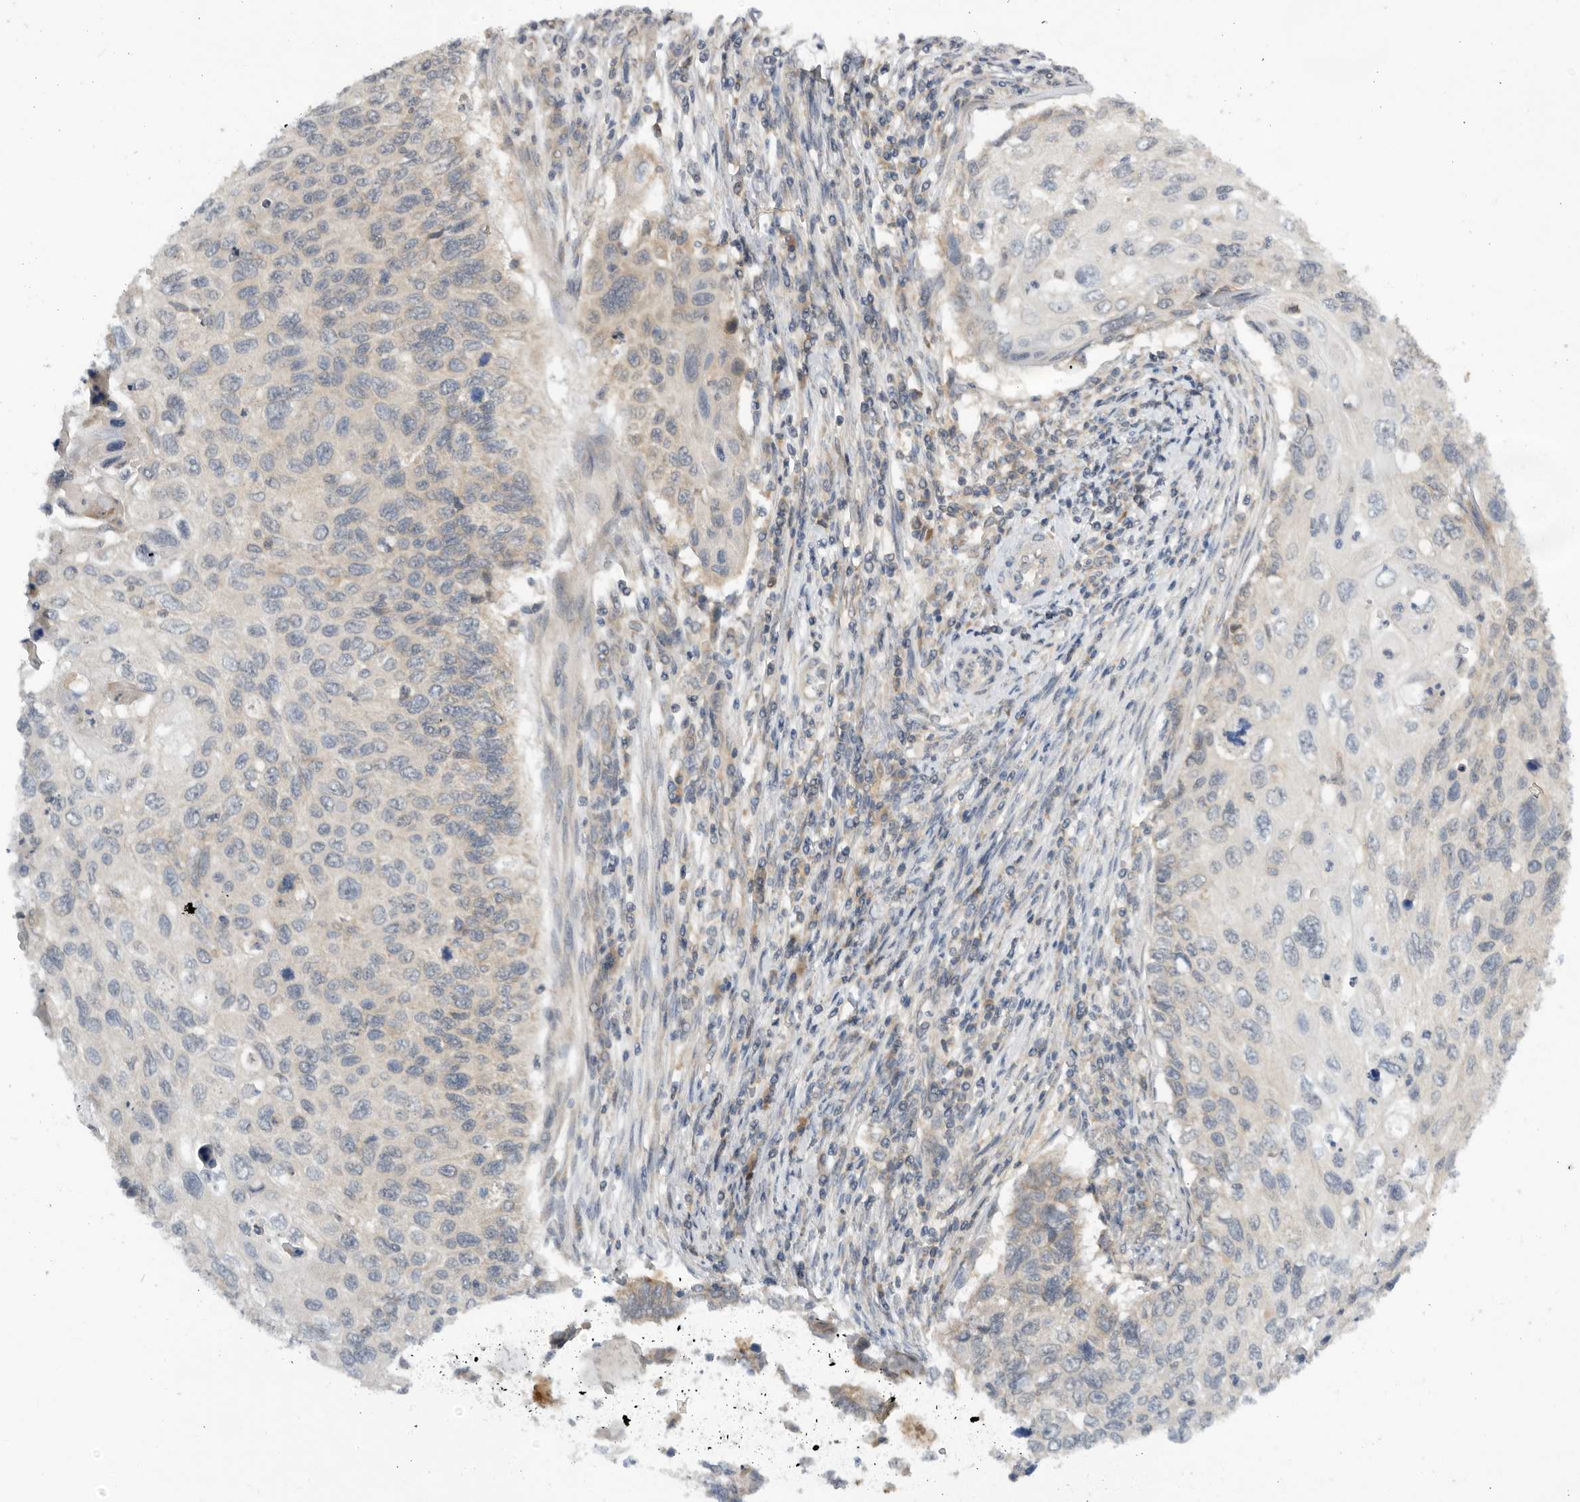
{"staining": {"intensity": "weak", "quantity": "<25%", "location": "cytoplasmic/membranous"}, "tissue": "cervical cancer", "cell_type": "Tumor cells", "image_type": "cancer", "snomed": [{"axis": "morphology", "description": "Squamous cell carcinoma, NOS"}, {"axis": "topography", "description": "Cervix"}], "caption": "This photomicrograph is of squamous cell carcinoma (cervical) stained with immunohistochemistry to label a protein in brown with the nuclei are counter-stained blue. There is no positivity in tumor cells. (DAB (3,3'-diaminobenzidine) IHC, high magnification).", "gene": "AASDHPPT", "patient": {"sex": "female", "age": 70}}